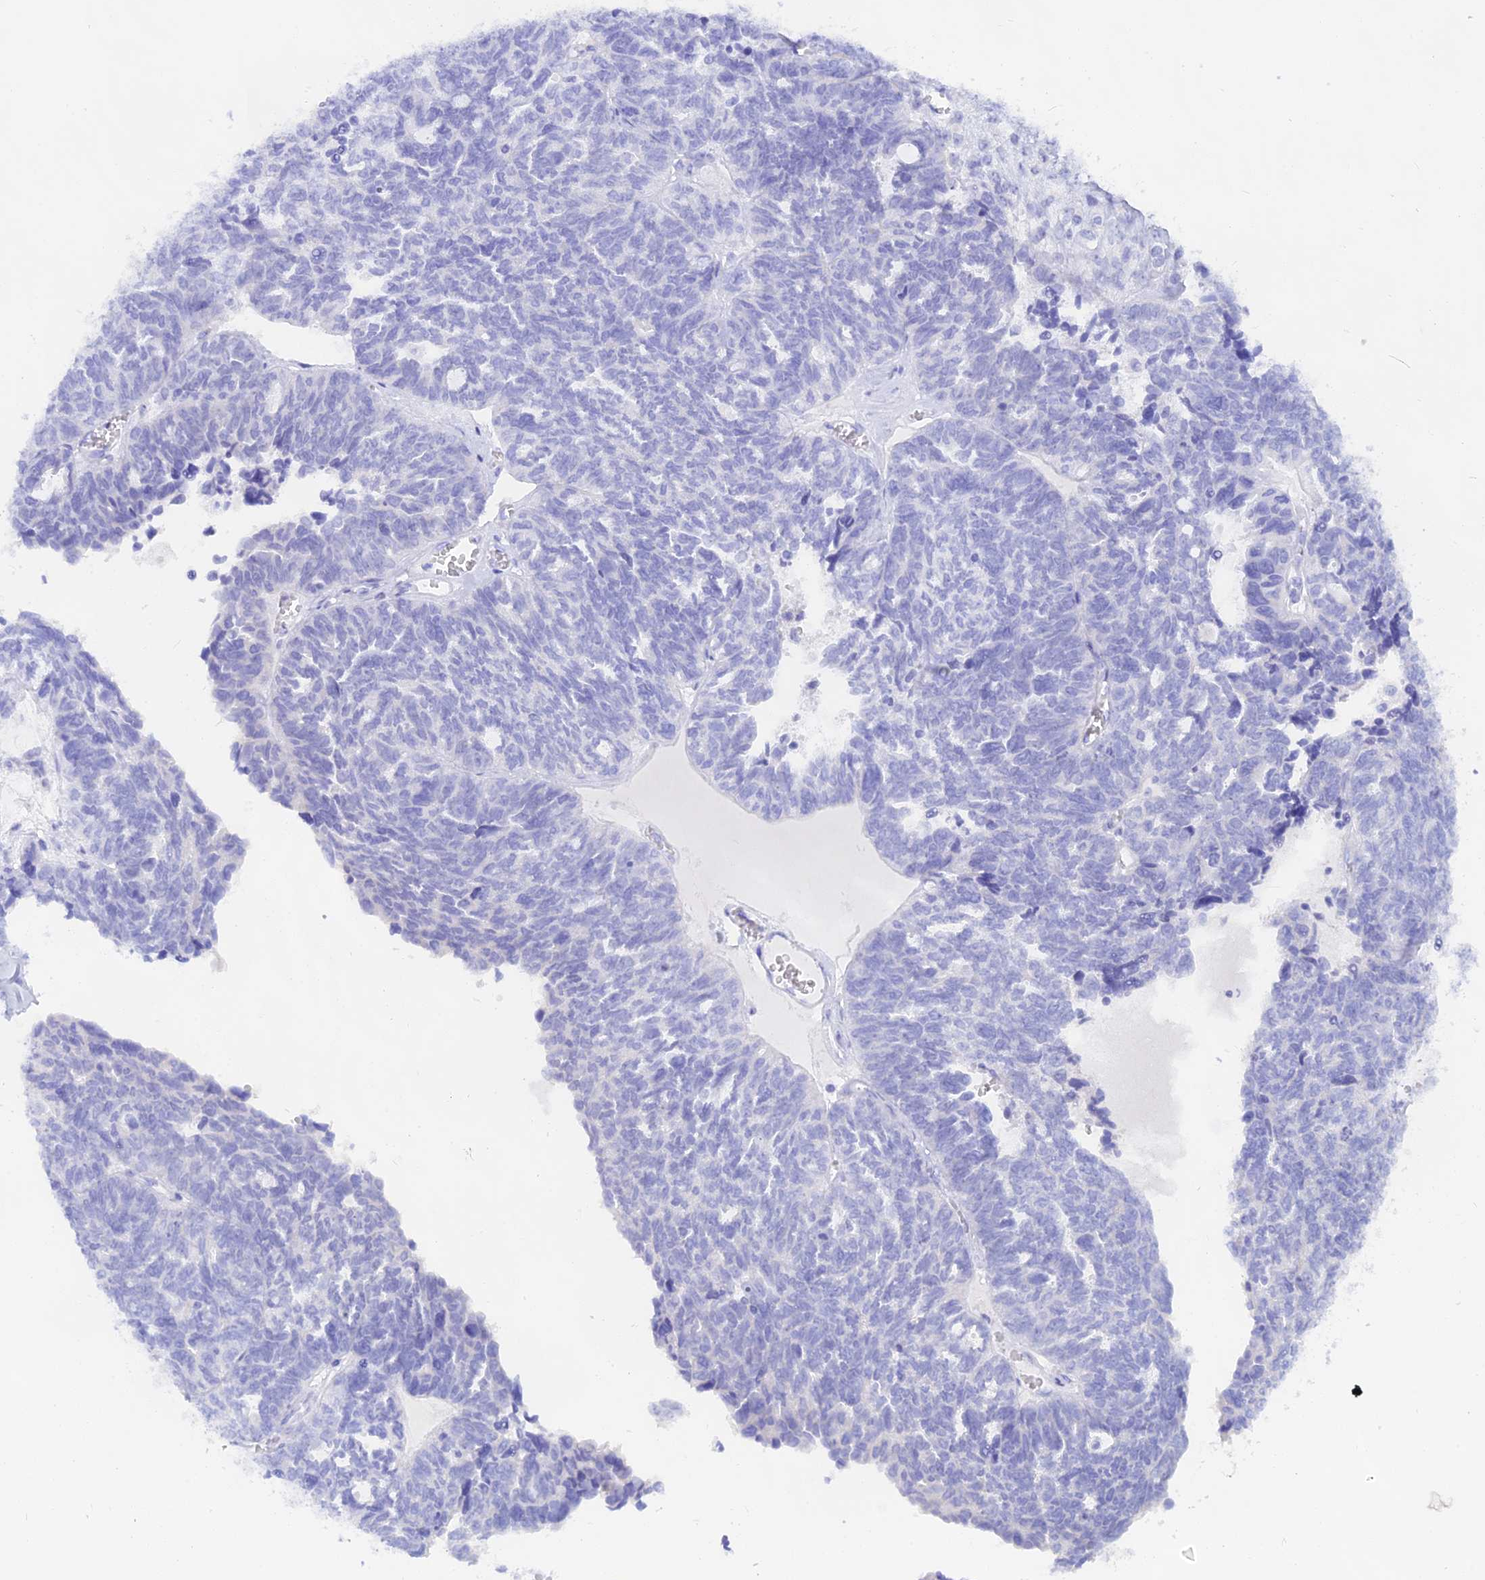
{"staining": {"intensity": "negative", "quantity": "none", "location": "none"}, "tissue": "ovarian cancer", "cell_type": "Tumor cells", "image_type": "cancer", "snomed": [{"axis": "morphology", "description": "Cystadenocarcinoma, serous, NOS"}, {"axis": "topography", "description": "Ovary"}], "caption": "Immunohistochemistry (IHC) of human serous cystadenocarcinoma (ovarian) exhibits no positivity in tumor cells.", "gene": "ISCA1", "patient": {"sex": "female", "age": 79}}